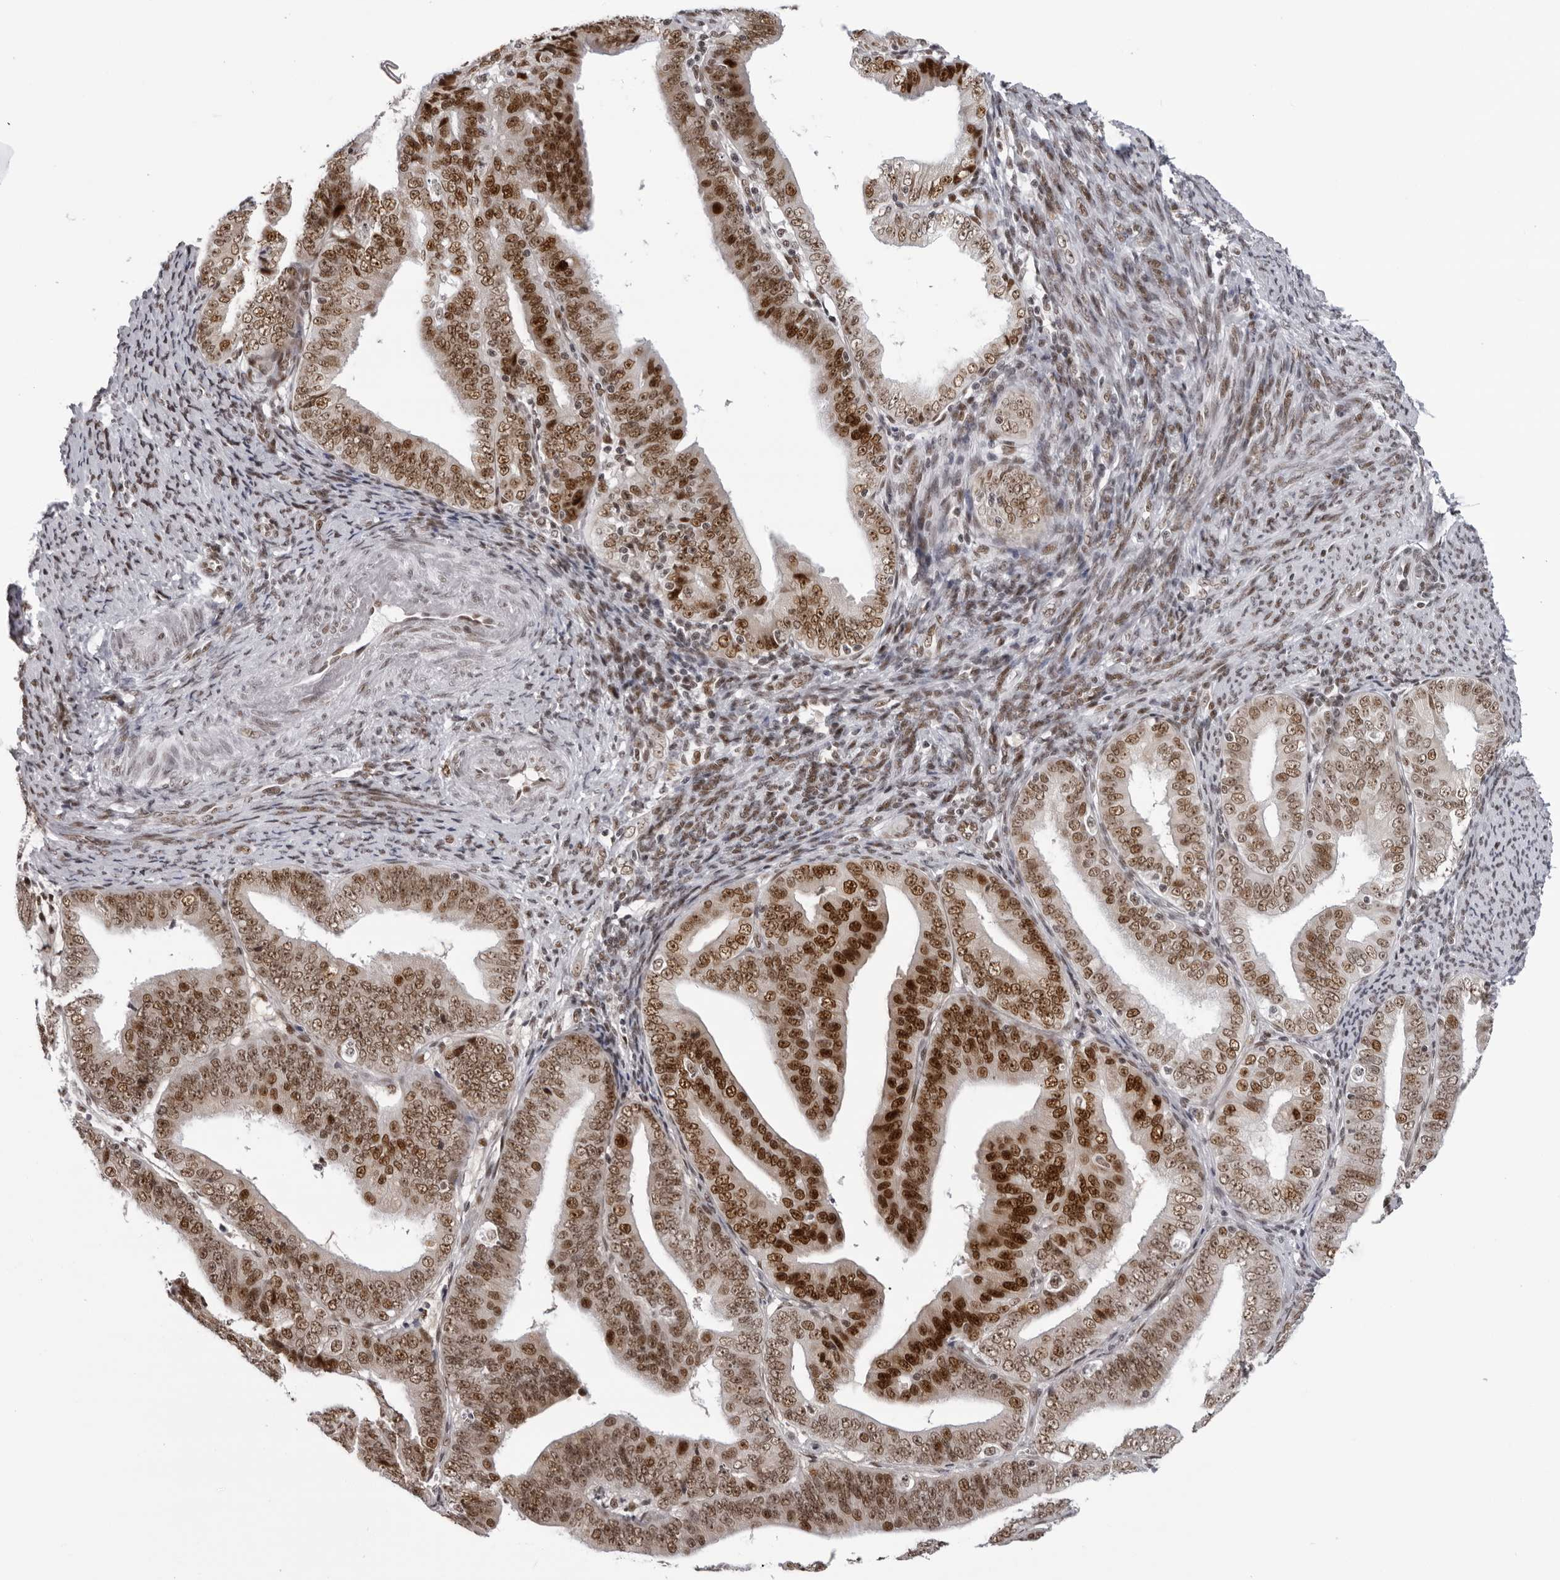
{"staining": {"intensity": "strong", "quantity": ">75%", "location": "nuclear"}, "tissue": "endometrial cancer", "cell_type": "Tumor cells", "image_type": "cancer", "snomed": [{"axis": "morphology", "description": "Adenocarcinoma, NOS"}, {"axis": "topography", "description": "Endometrium"}], "caption": "Endometrial adenocarcinoma was stained to show a protein in brown. There is high levels of strong nuclear expression in about >75% of tumor cells.", "gene": "HEXIM2", "patient": {"sex": "female", "age": 63}}